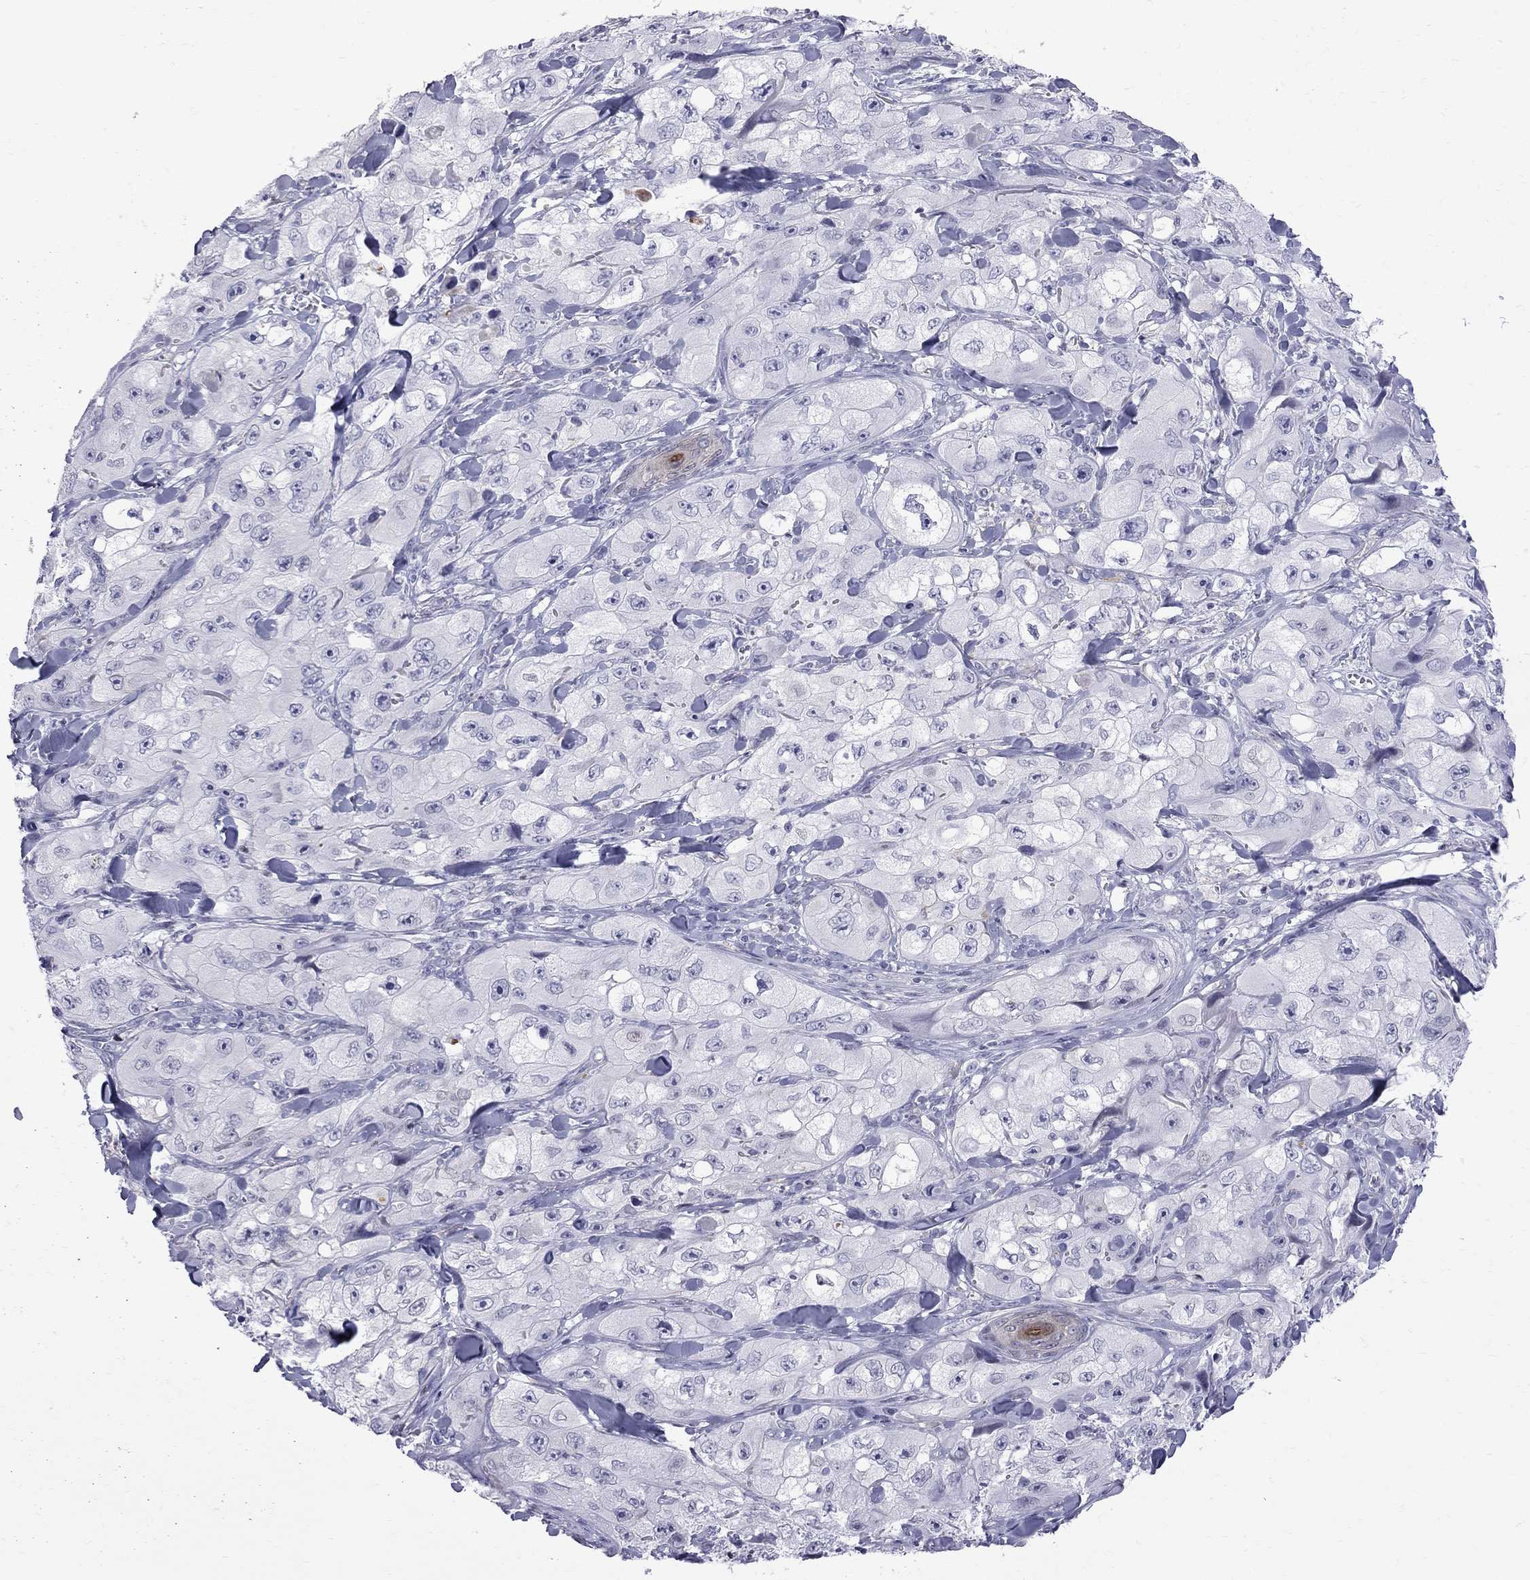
{"staining": {"intensity": "negative", "quantity": "none", "location": "none"}, "tissue": "skin cancer", "cell_type": "Tumor cells", "image_type": "cancer", "snomed": [{"axis": "morphology", "description": "Squamous cell carcinoma, NOS"}, {"axis": "topography", "description": "Skin"}, {"axis": "topography", "description": "Subcutis"}], "caption": "The immunohistochemistry micrograph has no significant positivity in tumor cells of skin cancer (squamous cell carcinoma) tissue. (DAB IHC with hematoxylin counter stain).", "gene": "MUC15", "patient": {"sex": "male", "age": 73}}